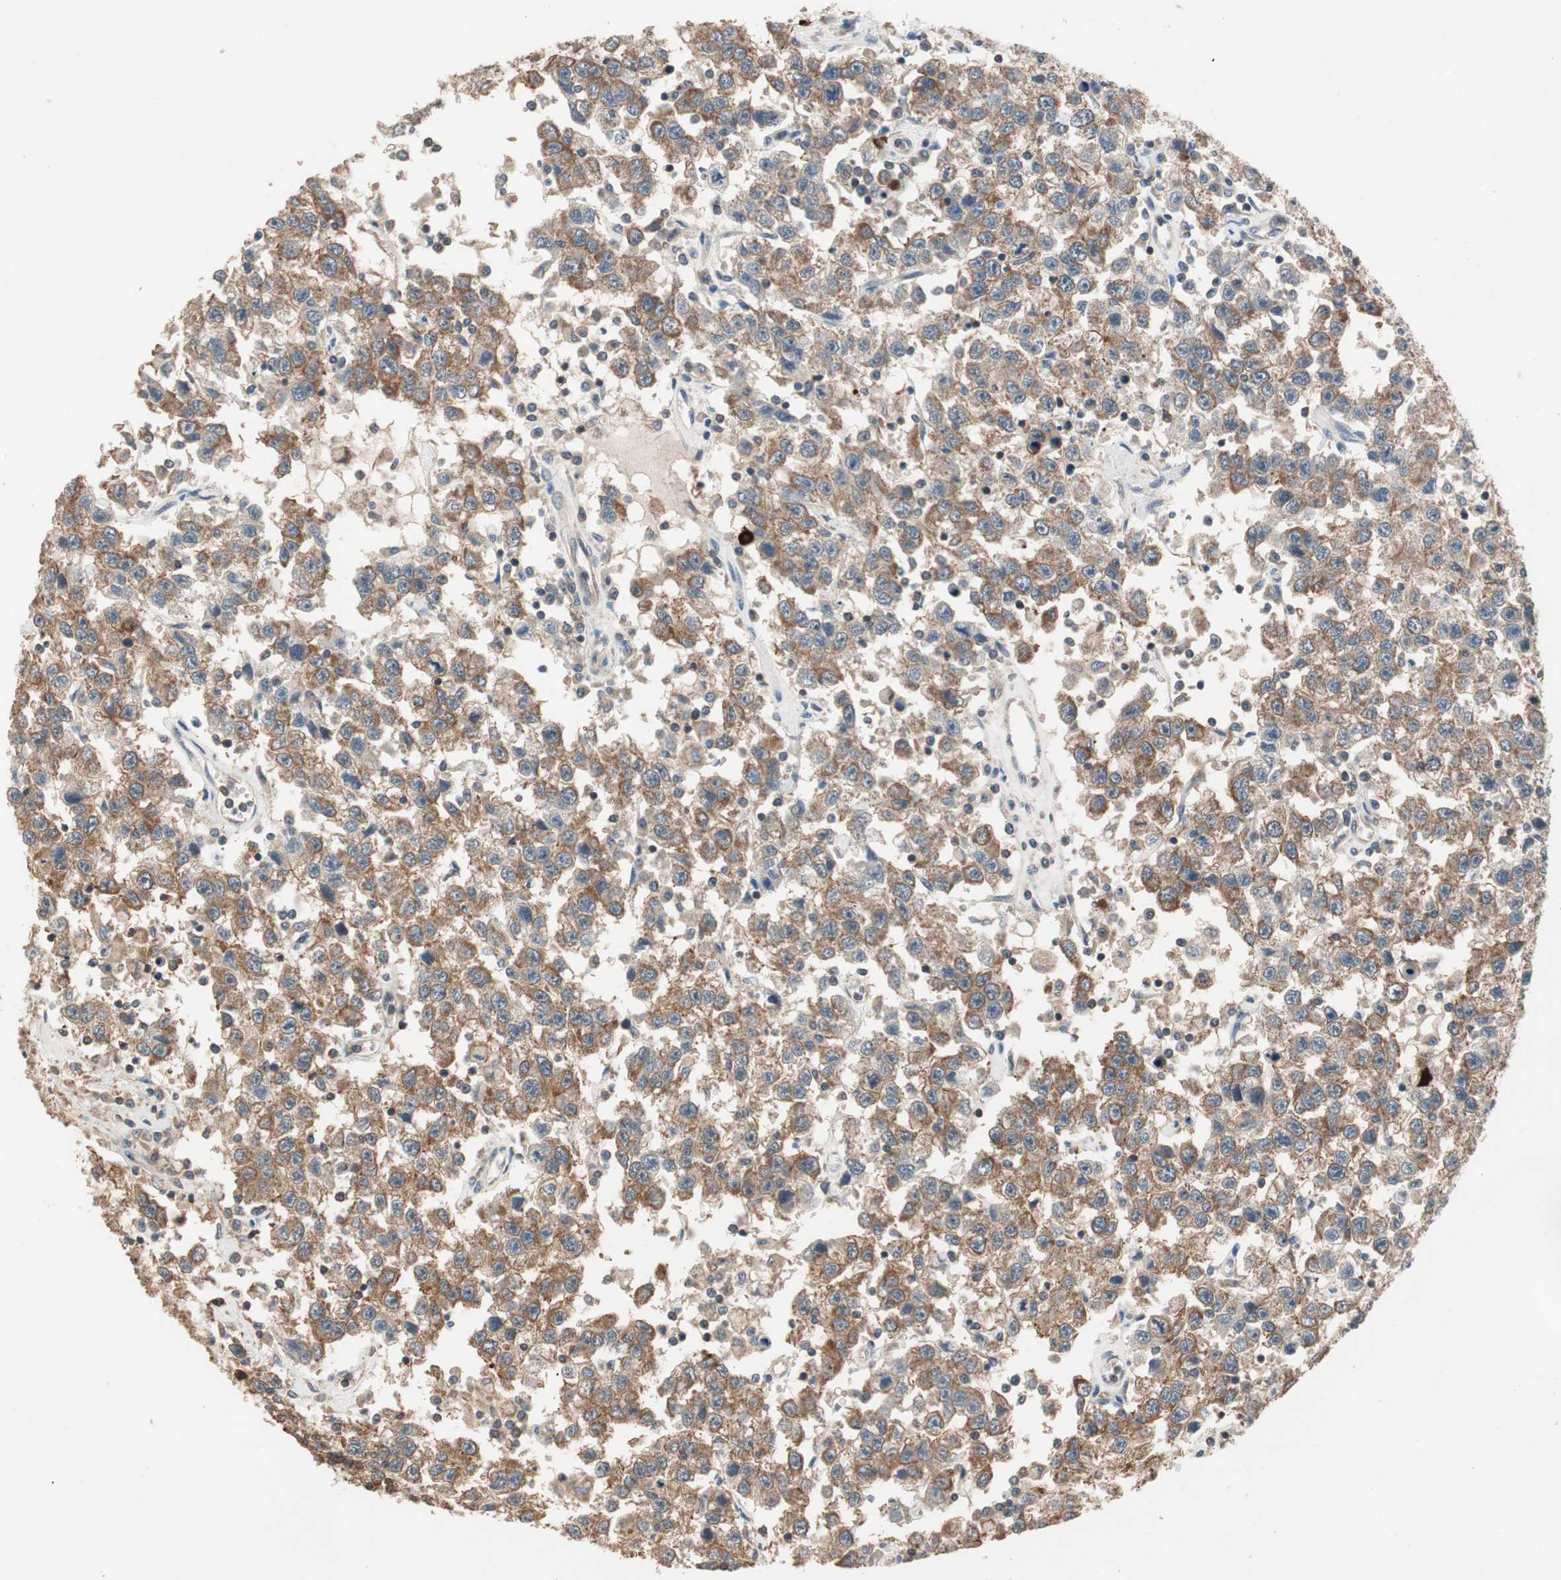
{"staining": {"intensity": "strong", "quantity": ">75%", "location": "cytoplasmic/membranous"}, "tissue": "testis cancer", "cell_type": "Tumor cells", "image_type": "cancer", "snomed": [{"axis": "morphology", "description": "Seminoma, NOS"}, {"axis": "topography", "description": "Testis"}], "caption": "Immunohistochemical staining of testis cancer (seminoma) shows high levels of strong cytoplasmic/membranous protein positivity in approximately >75% of tumor cells.", "gene": "MAP4K2", "patient": {"sex": "male", "age": 41}}